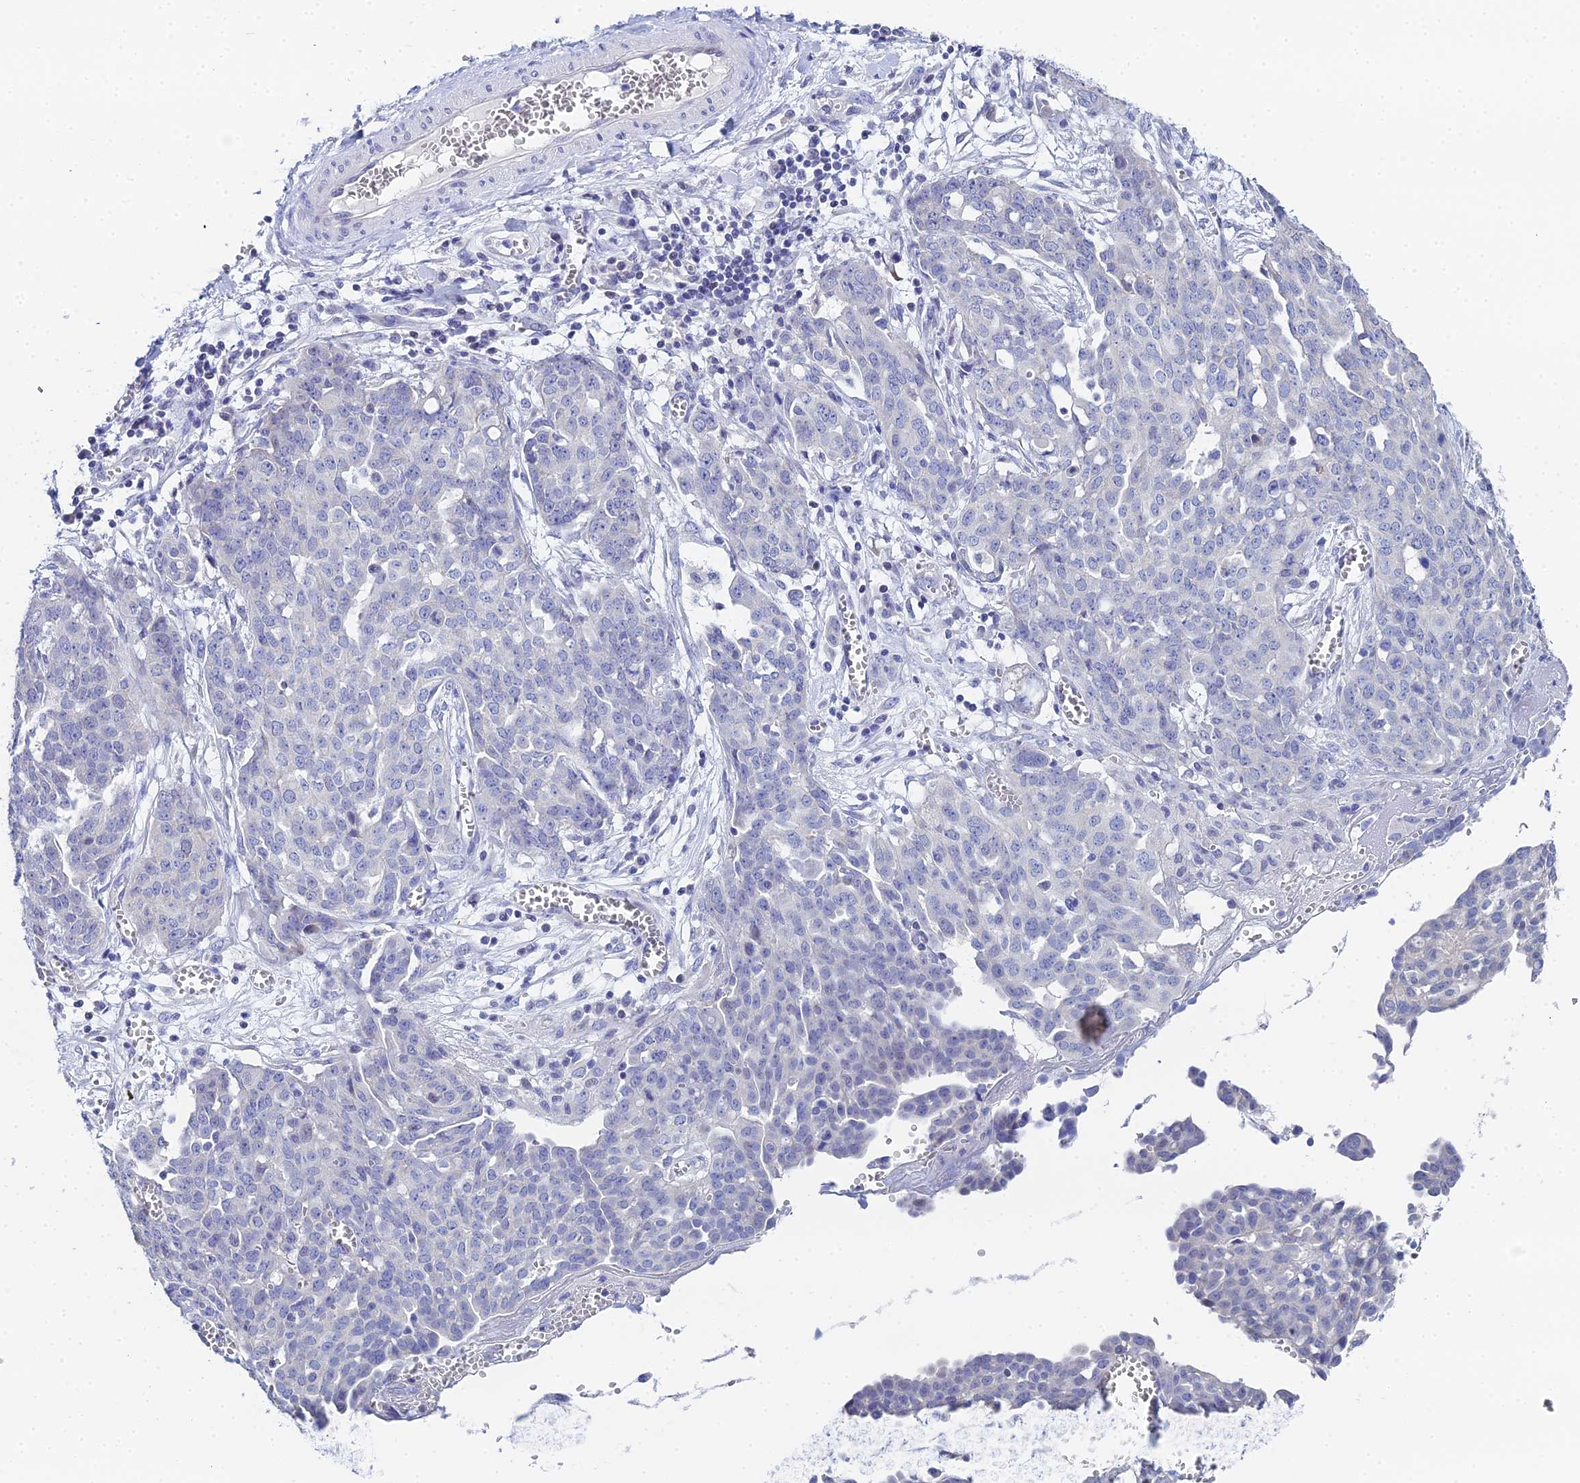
{"staining": {"intensity": "negative", "quantity": "none", "location": "none"}, "tissue": "ovarian cancer", "cell_type": "Tumor cells", "image_type": "cancer", "snomed": [{"axis": "morphology", "description": "Cystadenocarcinoma, serous, NOS"}, {"axis": "topography", "description": "Soft tissue"}, {"axis": "topography", "description": "Ovary"}], "caption": "IHC photomicrograph of human ovarian cancer stained for a protein (brown), which displays no expression in tumor cells.", "gene": "OCM", "patient": {"sex": "female", "age": 57}}